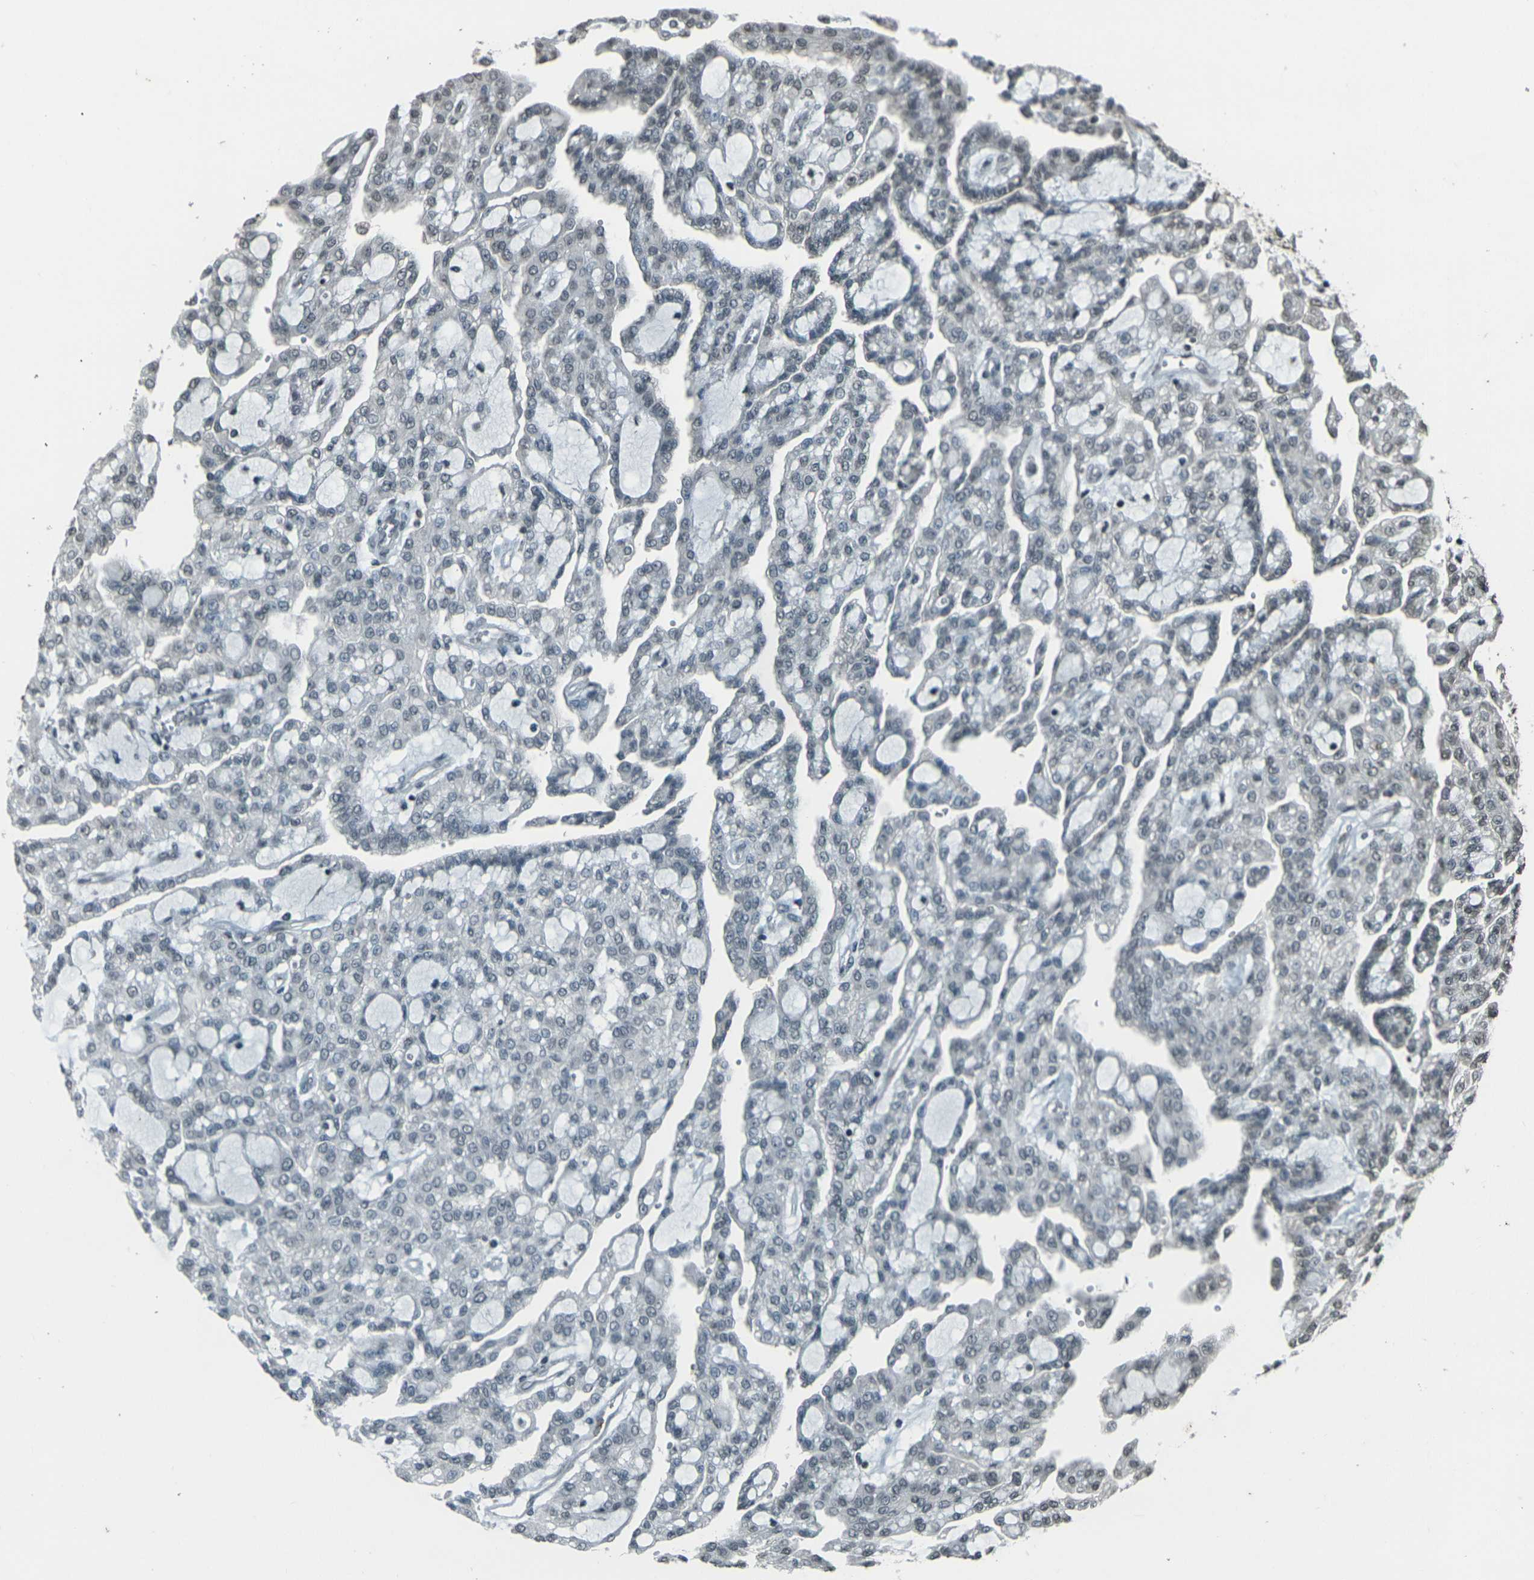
{"staining": {"intensity": "negative", "quantity": "none", "location": "none"}, "tissue": "renal cancer", "cell_type": "Tumor cells", "image_type": "cancer", "snomed": [{"axis": "morphology", "description": "Adenocarcinoma, NOS"}, {"axis": "topography", "description": "Kidney"}], "caption": "DAB (3,3'-diaminobenzidine) immunohistochemical staining of renal cancer (adenocarcinoma) exhibits no significant staining in tumor cells.", "gene": "PRPF8", "patient": {"sex": "male", "age": 63}}